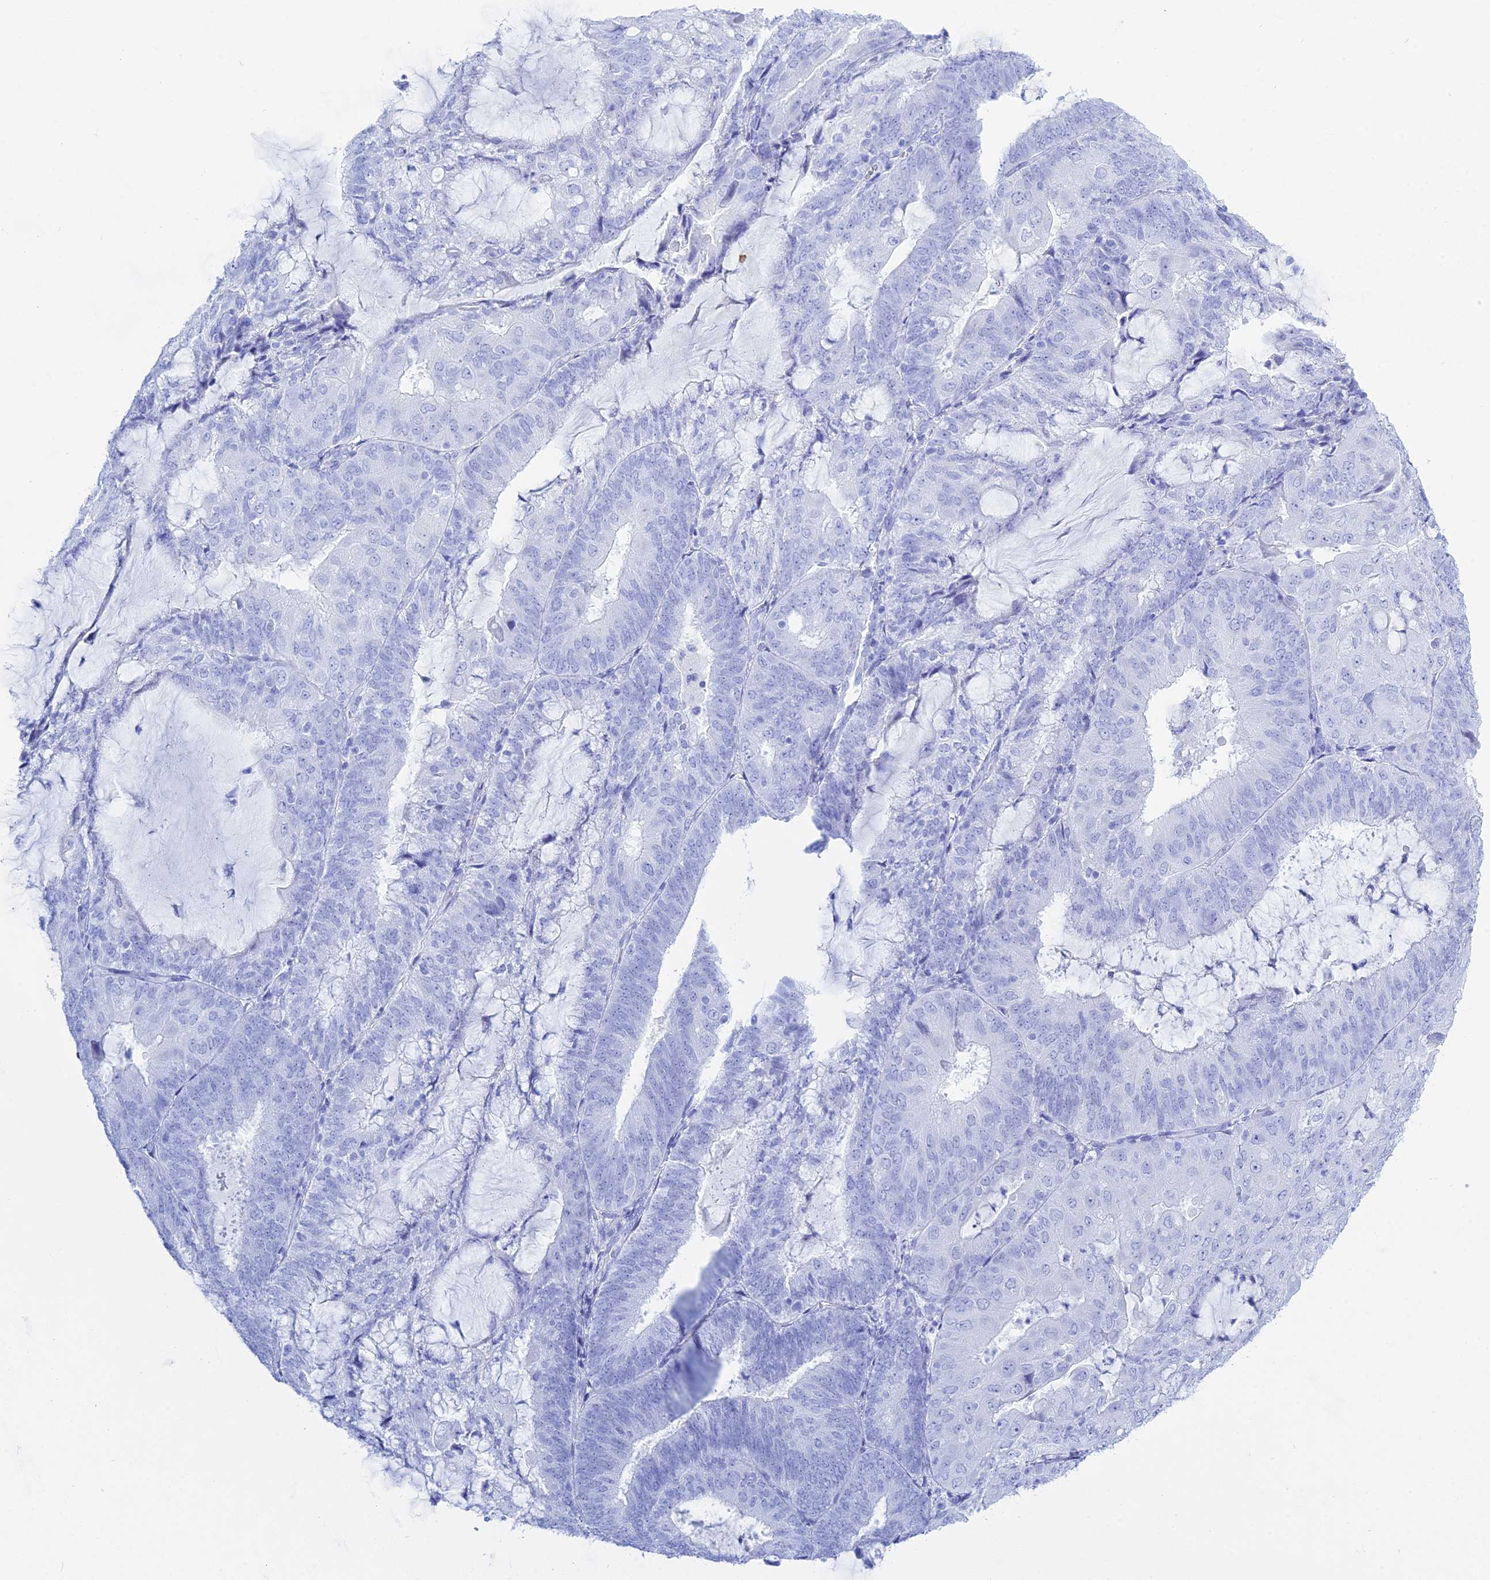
{"staining": {"intensity": "negative", "quantity": "none", "location": "none"}, "tissue": "endometrial cancer", "cell_type": "Tumor cells", "image_type": "cancer", "snomed": [{"axis": "morphology", "description": "Adenocarcinoma, NOS"}, {"axis": "topography", "description": "Endometrium"}], "caption": "This is a image of IHC staining of adenocarcinoma (endometrial), which shows no positivity in tumor cells.", "gene": "ADGRA1", "patient": {"sex": "female", "age": 81}}